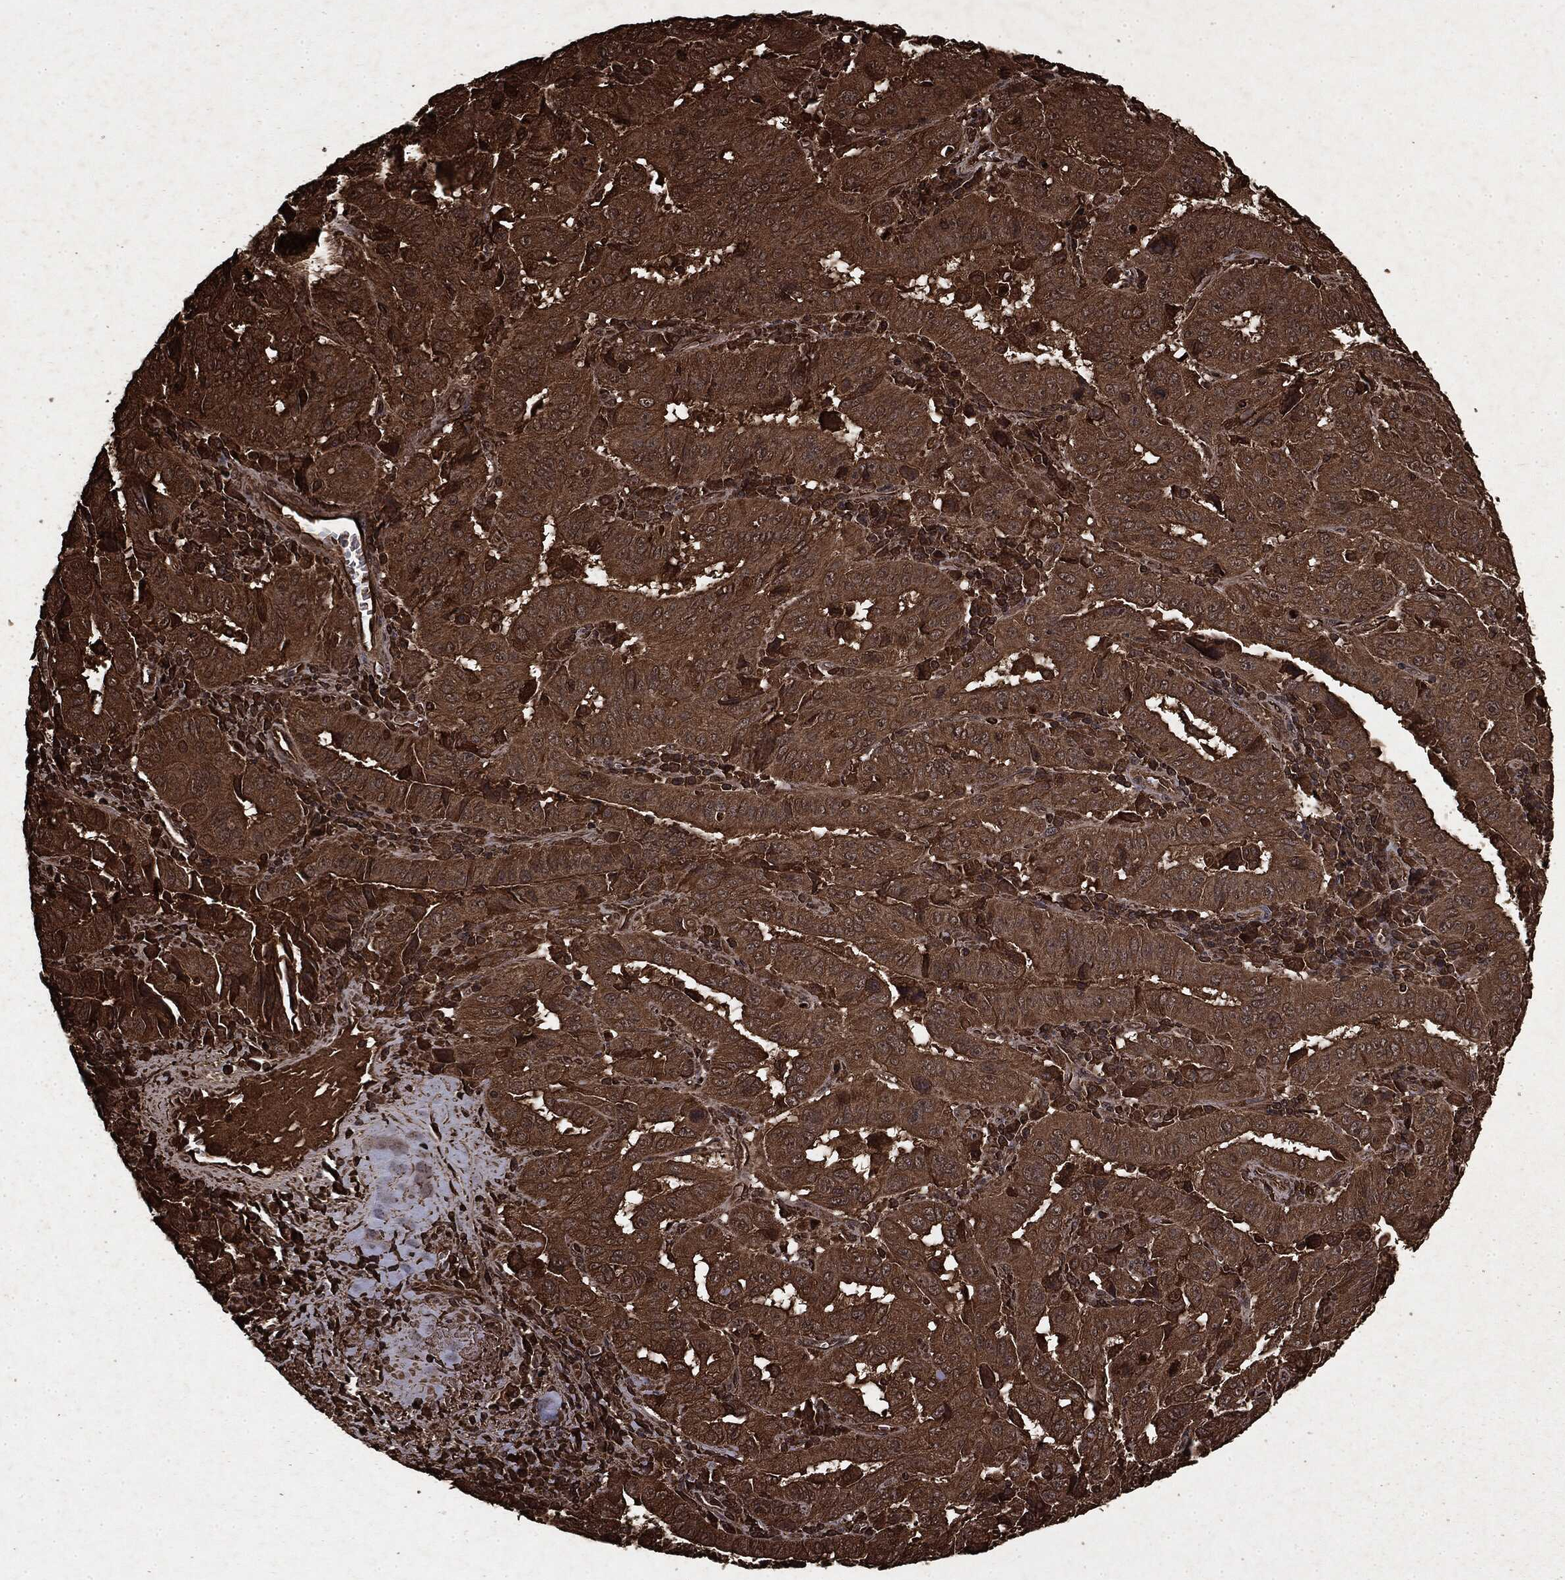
{"staining": {"intensity": "strong", "quantity": ">75%", "location": "cytoplasmic/membranous"}, "tissue": "pancreatic cancer", "cell_type": "Tumor cells", "image_type": "cancer", "snomed": [{"axis": "morphology", "description": "Adenocarcinoma, NOS"}, {"axis": "topography", "description": "Pancreas"}], "caption": "Immunohistochemical staining of pancreatic adenocarcinoma demonstrates high levels of strong cytoplasmic/membranous protein expression in about >75% of tumor cells. The protein is shown in brown color, while the nuclei are stained blue.", "gene": "ARAF", "patient": {"sex": "male", "age": 63}}